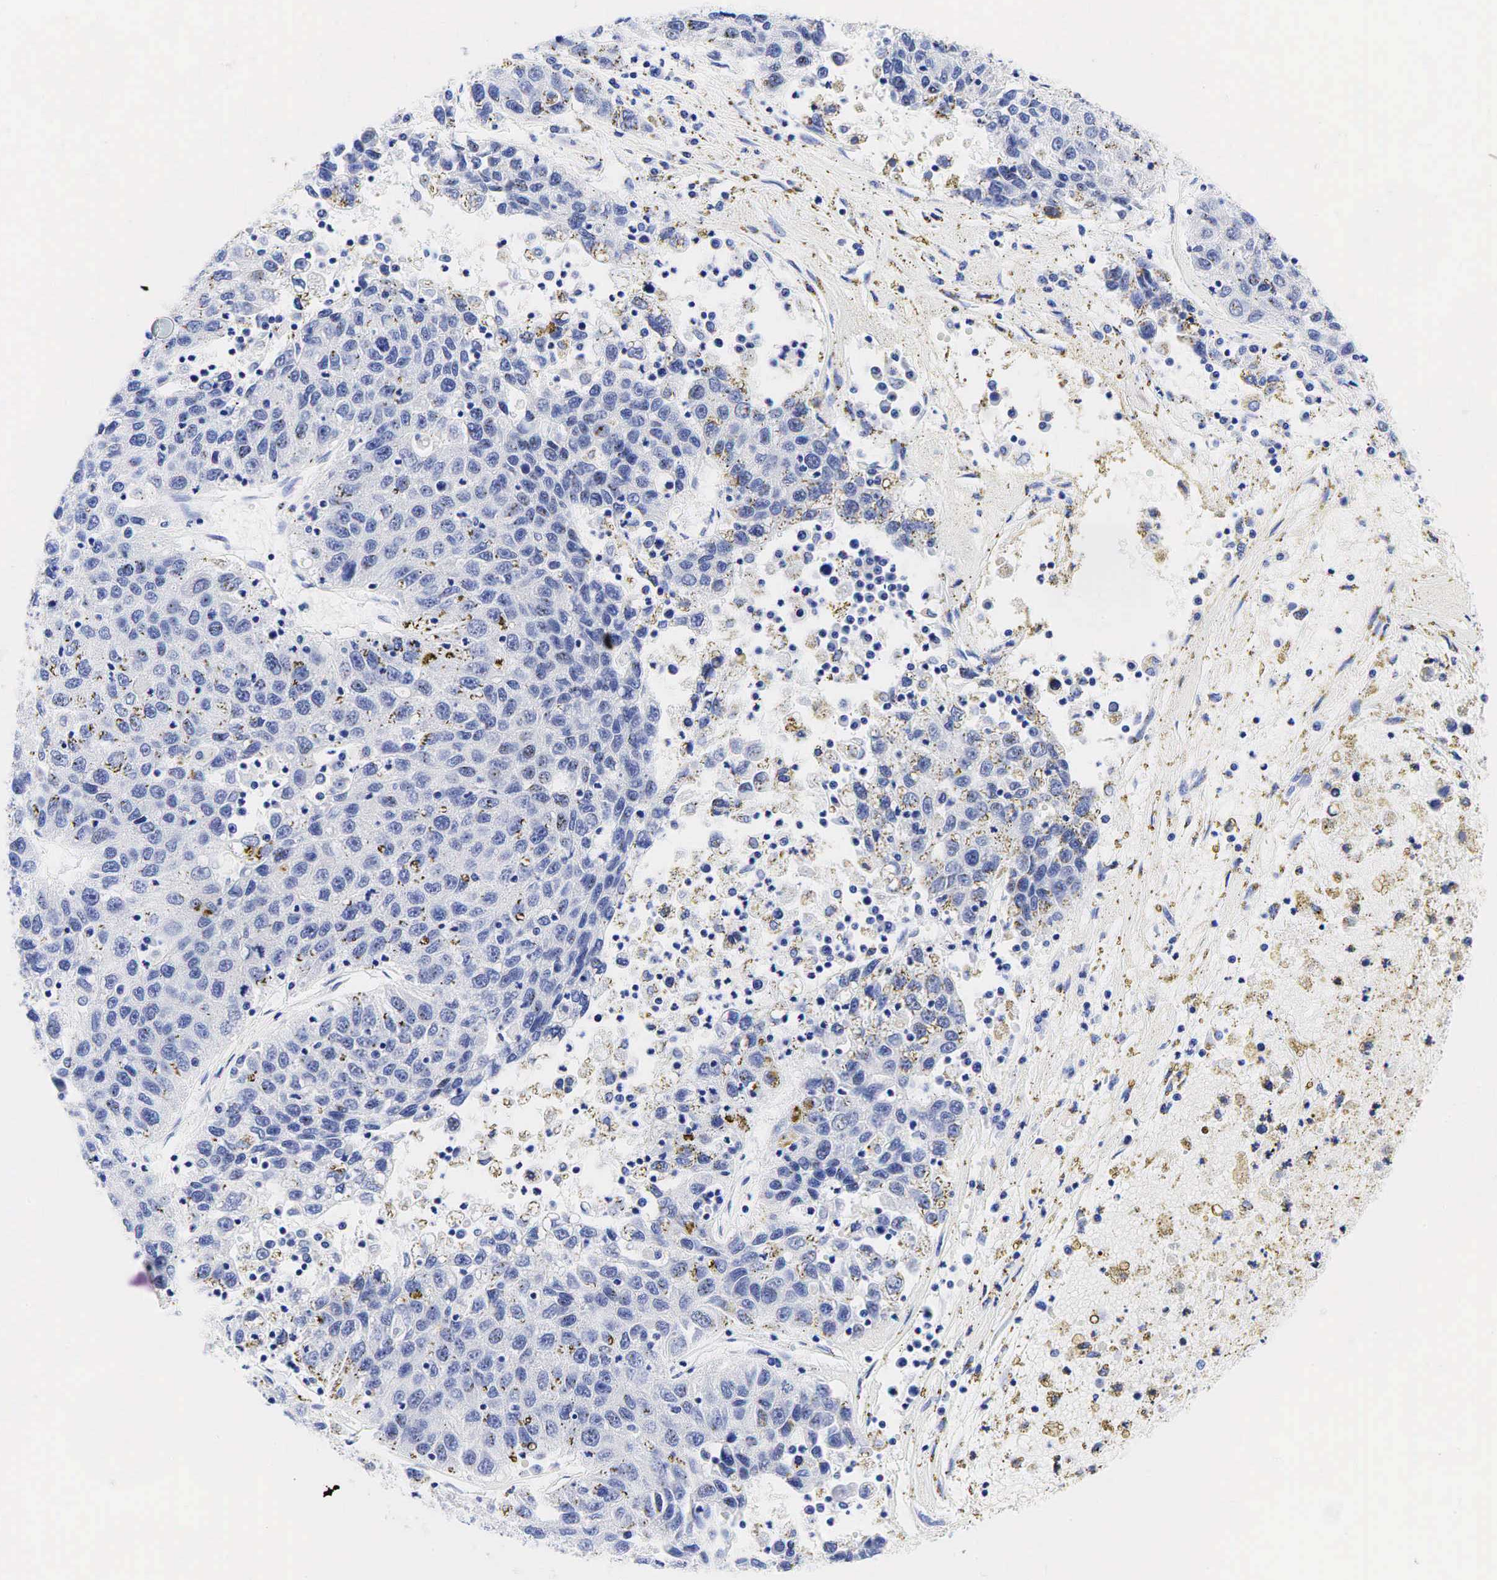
{"staining": {"intensity": "negative", "quantity": "none", "location": "none"}, "tissue": "liver cancer", "cell_type": "Tumor cells", "image_type": "cancer", "snomed": [{"axis": "morphology", "description": "Carcinoma, Hepatocellular, NOS"}, {"axis": "topography", "description": "Liver"}], "caption": "This histopathology image is of liver cancer (hepatocellular carcinoma) stained with immunohistochemistry (IHC) to label a protein in brown with the nuclei are counter-stained blue. There is no staining in tumor cells.", "gene": "ESR1", "patient": {"sex": "male", "age": 49}}